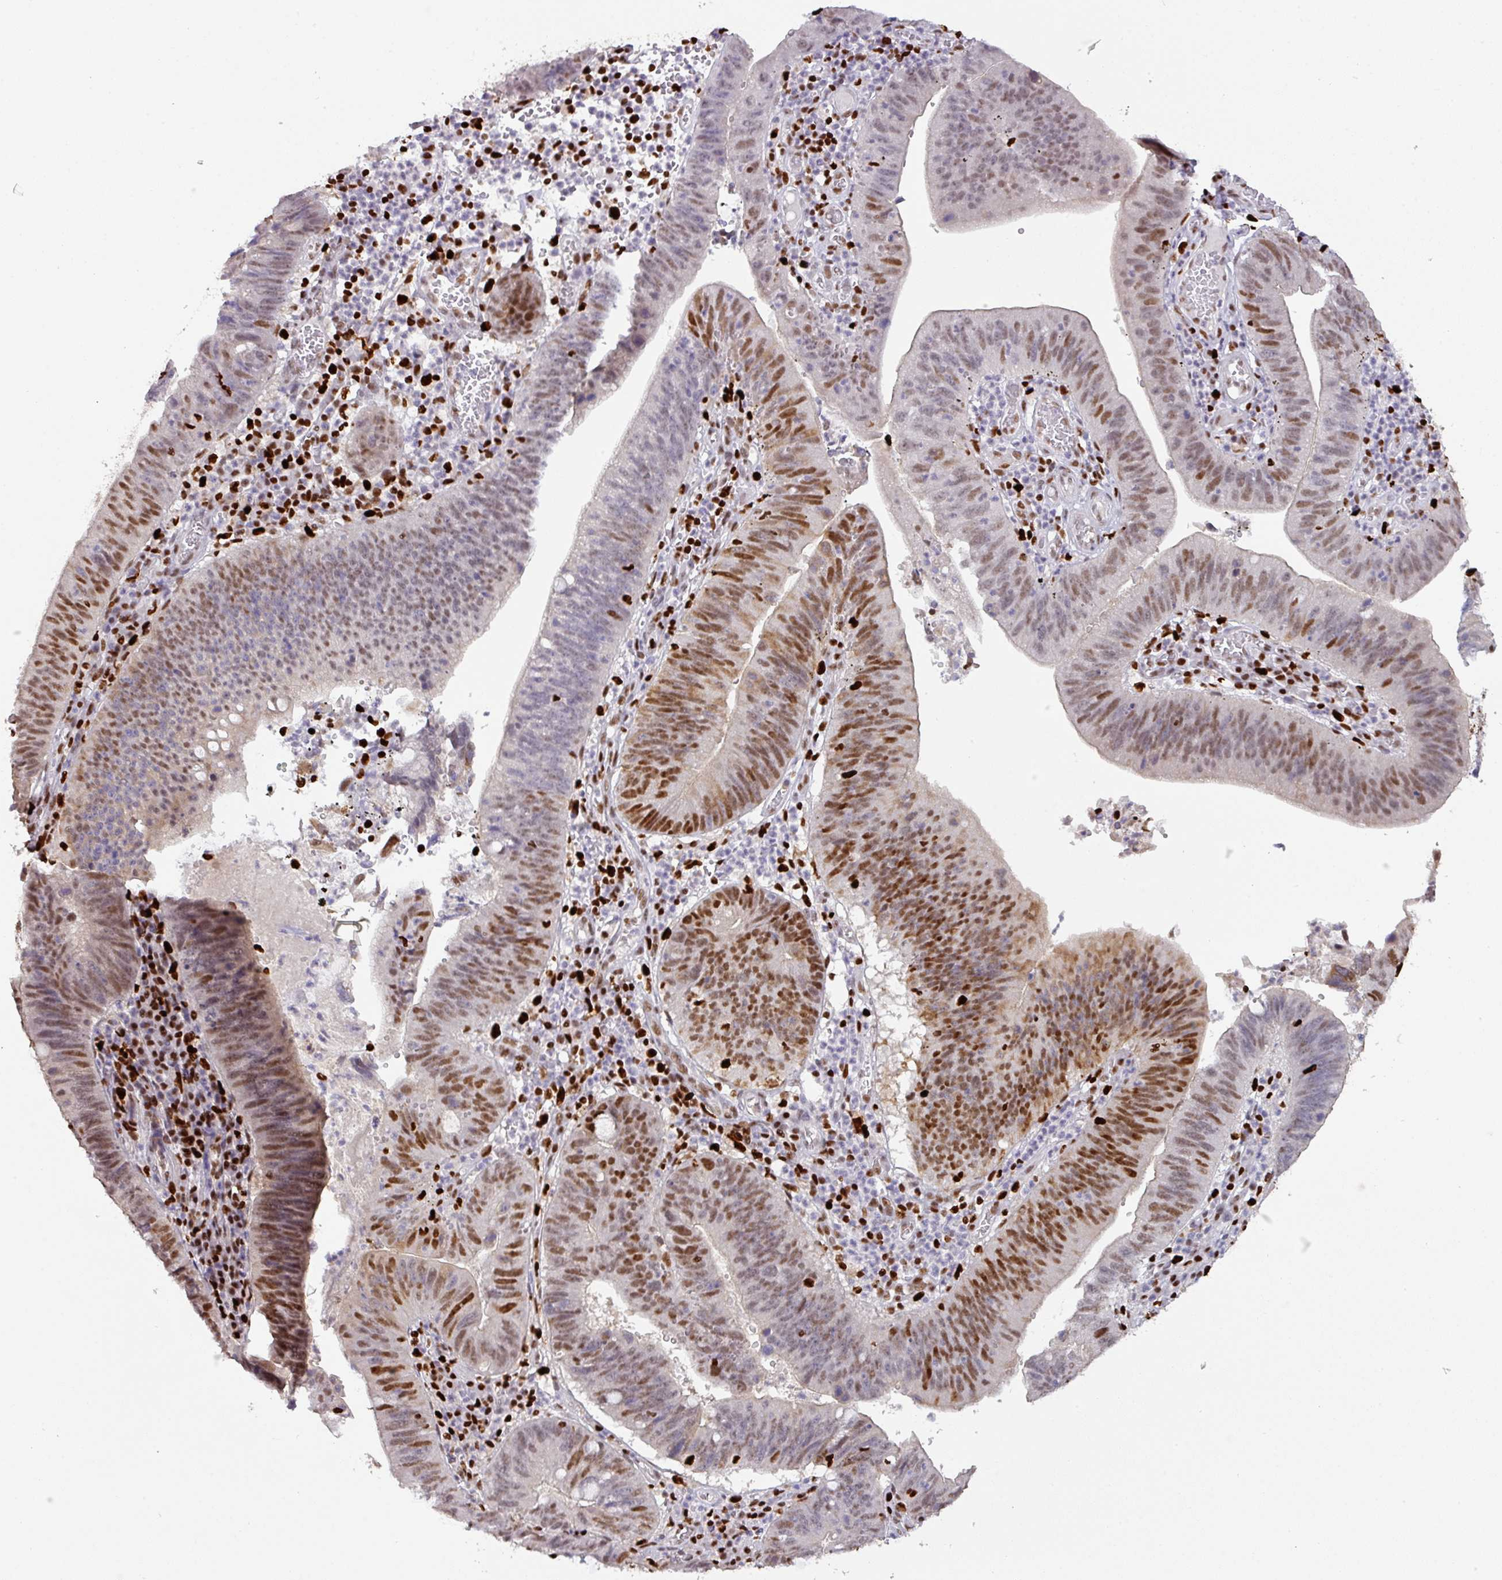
{"staining": {"intensity": "moderate", "quantity": ">75%", "location": "nuclear"}, "tissue": "stomach cancer", "cell_type": "Tumor cells", "image_type": "cancer", "snomed": [{"axis": "morphology", "description": "Adenocarcinoma, NOS"}, {"axis": "topography", "description": "Stomach"}], "caption": "Immunohistochemistry (IHC) of human stomach adenocarcinoma reveals medium levels of moderate nuclear positivity in approximately >75% of tumor cells.", "gene": "SAMHD1", "patient": {"sex": "male", "age": 59}}